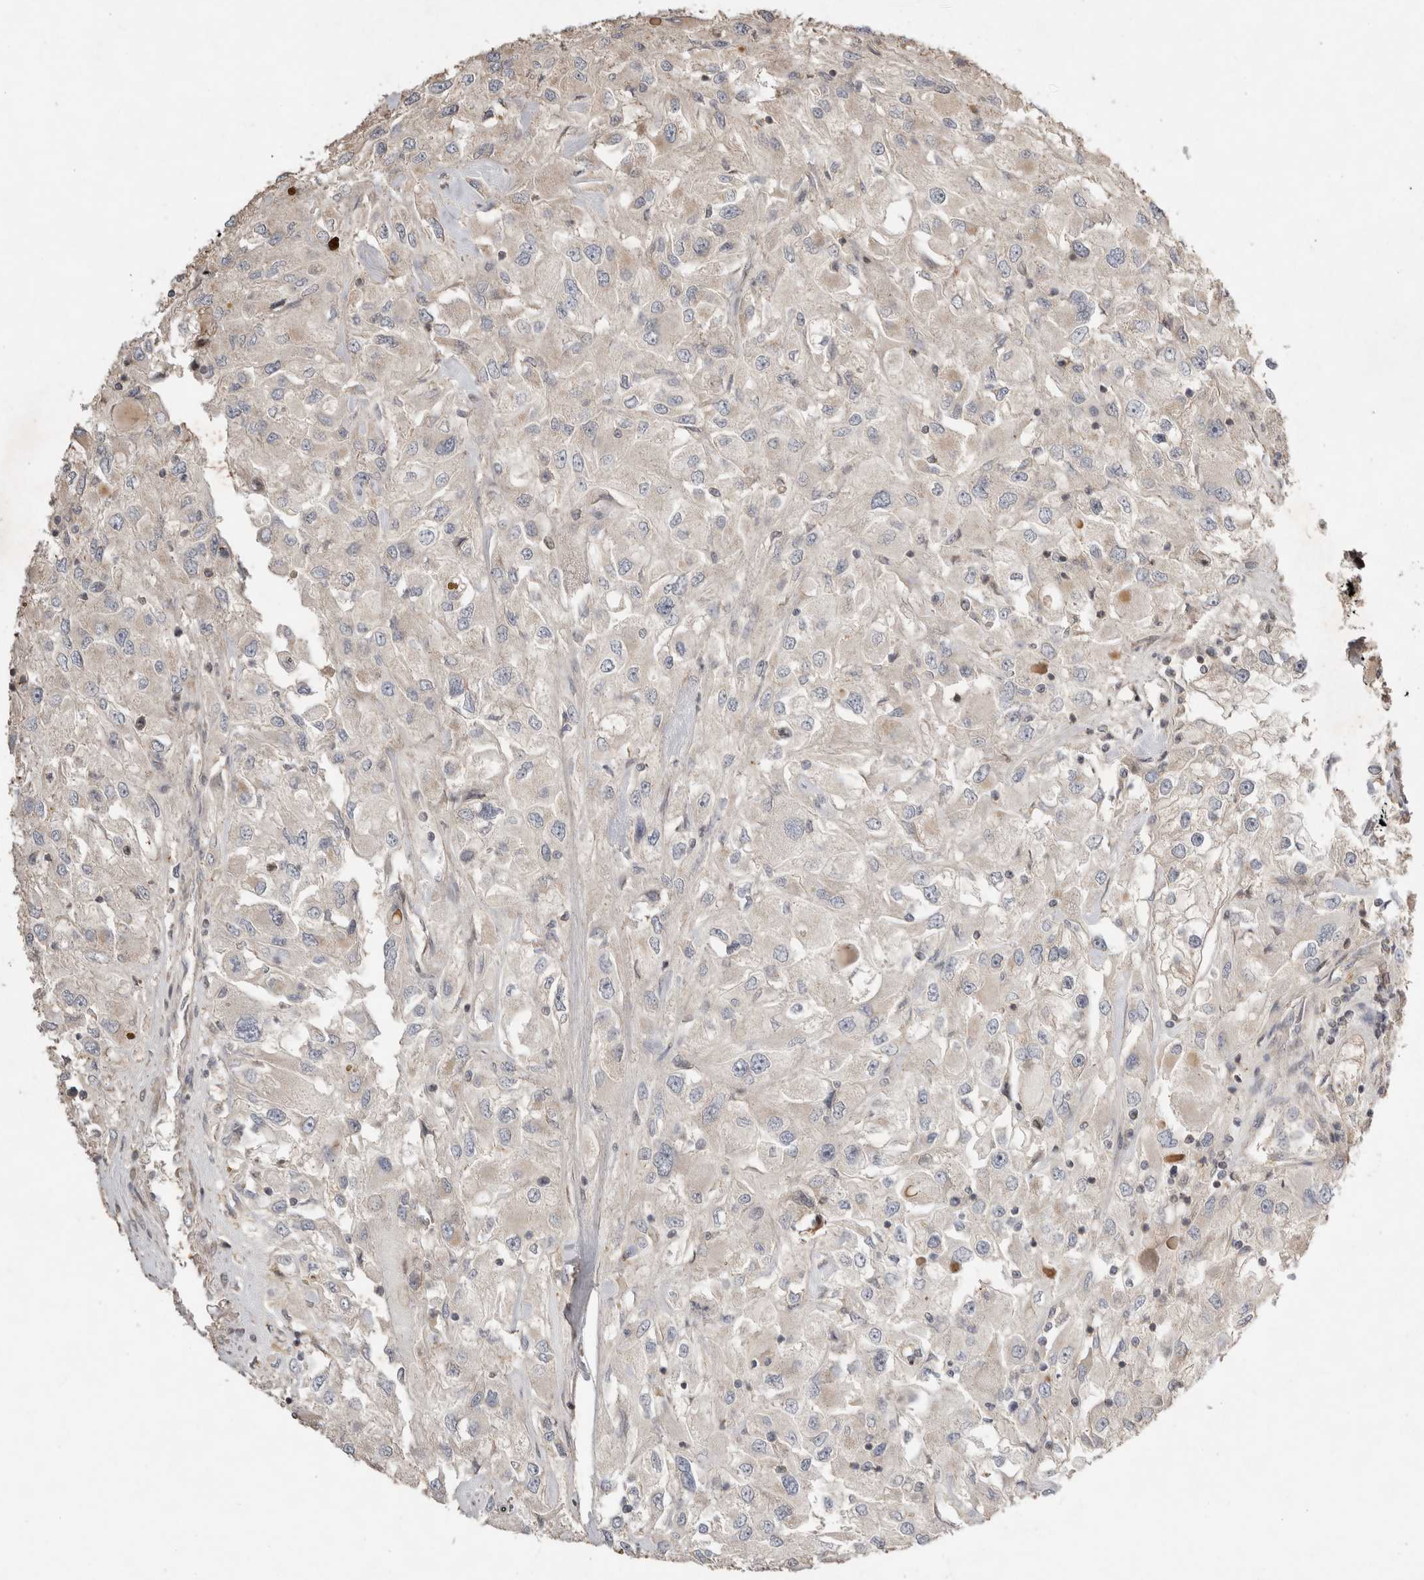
{"staining": {"intensity": "negative", "quantity": "none", "location": "none"}, "tissue": "renal cancer", "cell_type": "Tumor cells", "image_type": "cancer", "snomed": [{"axis": "morphology", "description": "Adenocarcinoma, NOS"}, {"axis": "topography", "description": "Kidney"}], "caption": "Micrograph shows no protein expression in tumor cells of adenocarcinoma (renal) tissue.", "gene": "EIF2AK1", "patient": {"sex": "female", "age": 52}}